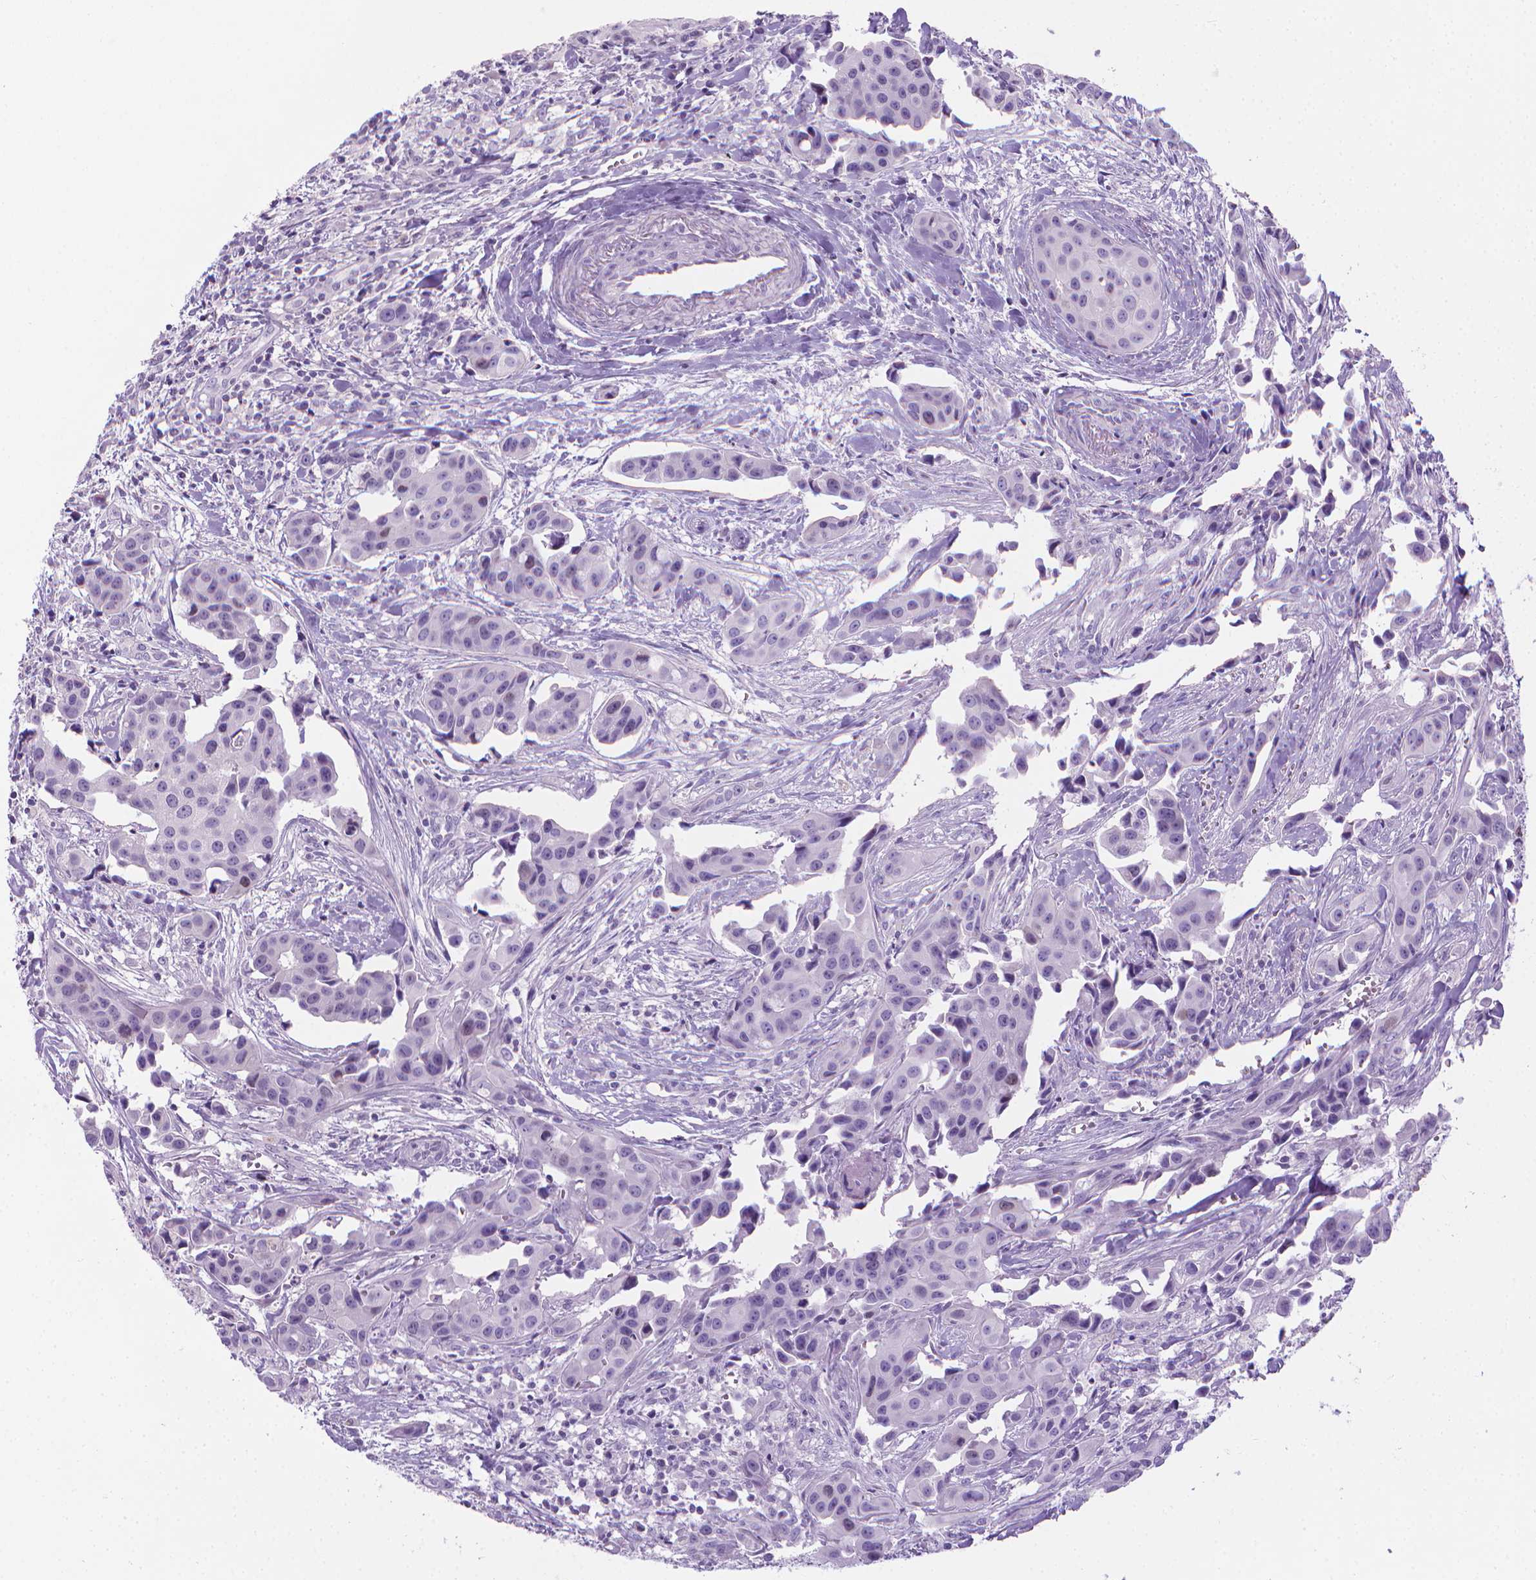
{"staining": {"intensity": "negative", "quantity": "none", "location": "none"}, "tissue": "head and neck cancer", "cell_type": "Tumor cells", "image_type": "cancer", "snomed": [{"axis": "morphology", "description": "Adenocarcinoma, NOS"}, {"axis": "topography", "description": "Head-Neck"}], "caption": "Tumor cells are negative for protein expression in human head and neck cancer.", "gene": "SPAG6", "patient": {"sex": "male", "age": 76}}